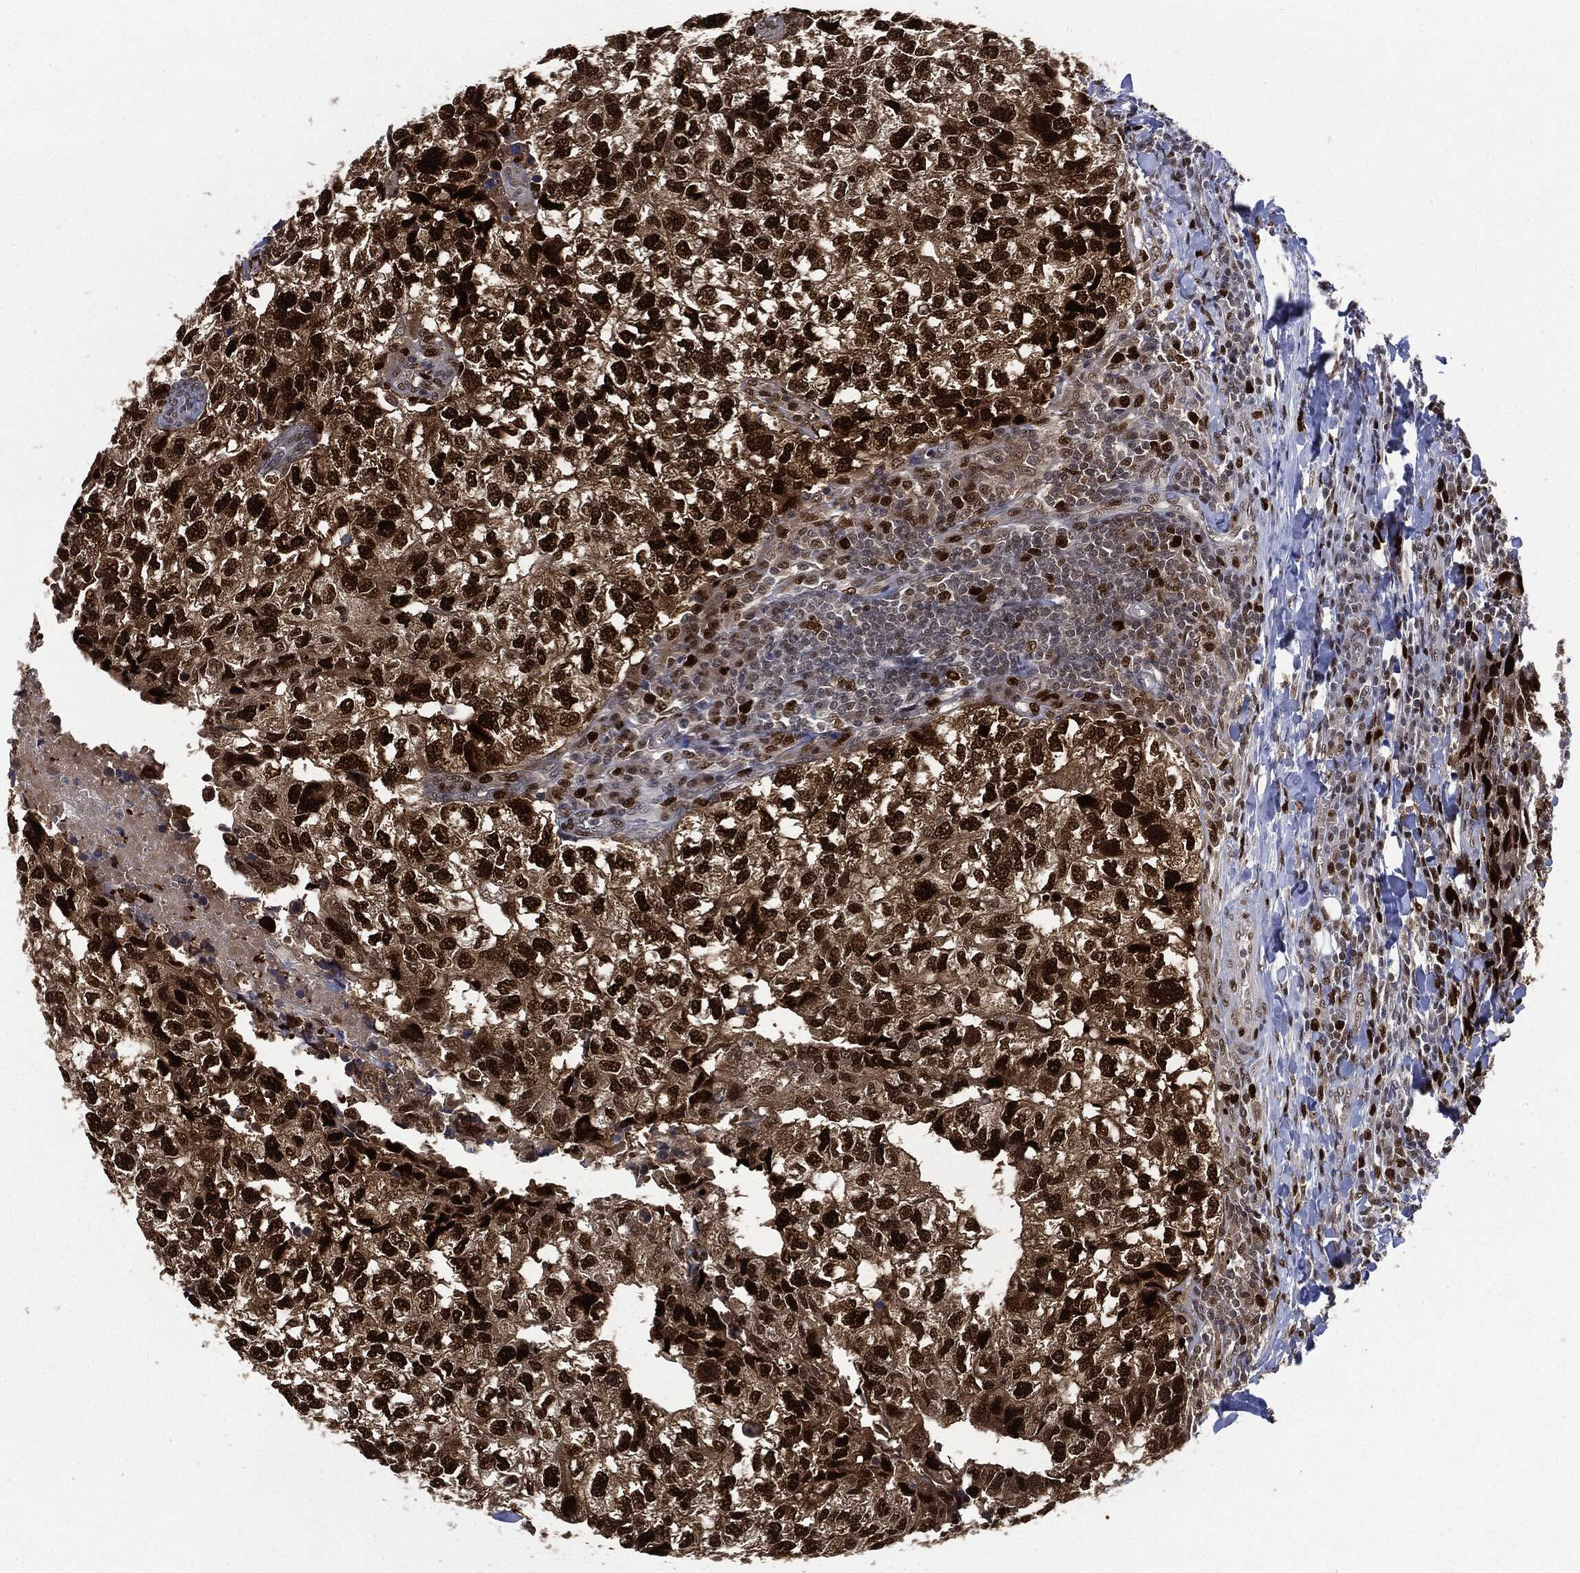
{"staining": {"intensity": "strong", "quantity": ">75%", "location": "nuclear"}, "tissue": "breast cancer", "cell_type": "Tumor cells", "image_type": "cancer", "snomed": [{"axis": "morphology", "description": "Duct carcinoma"}, {"axis": "topography", "description": "Breast"}], "caption": "A histopathology image showing strong nuclear positivity in about >75% of tumor cells in invasive ductal carcinoma (breast), as visualized by brown immunohistochemical staining.", "gene": "PCNA", "patient": {"sex": "female", "age": 30}}